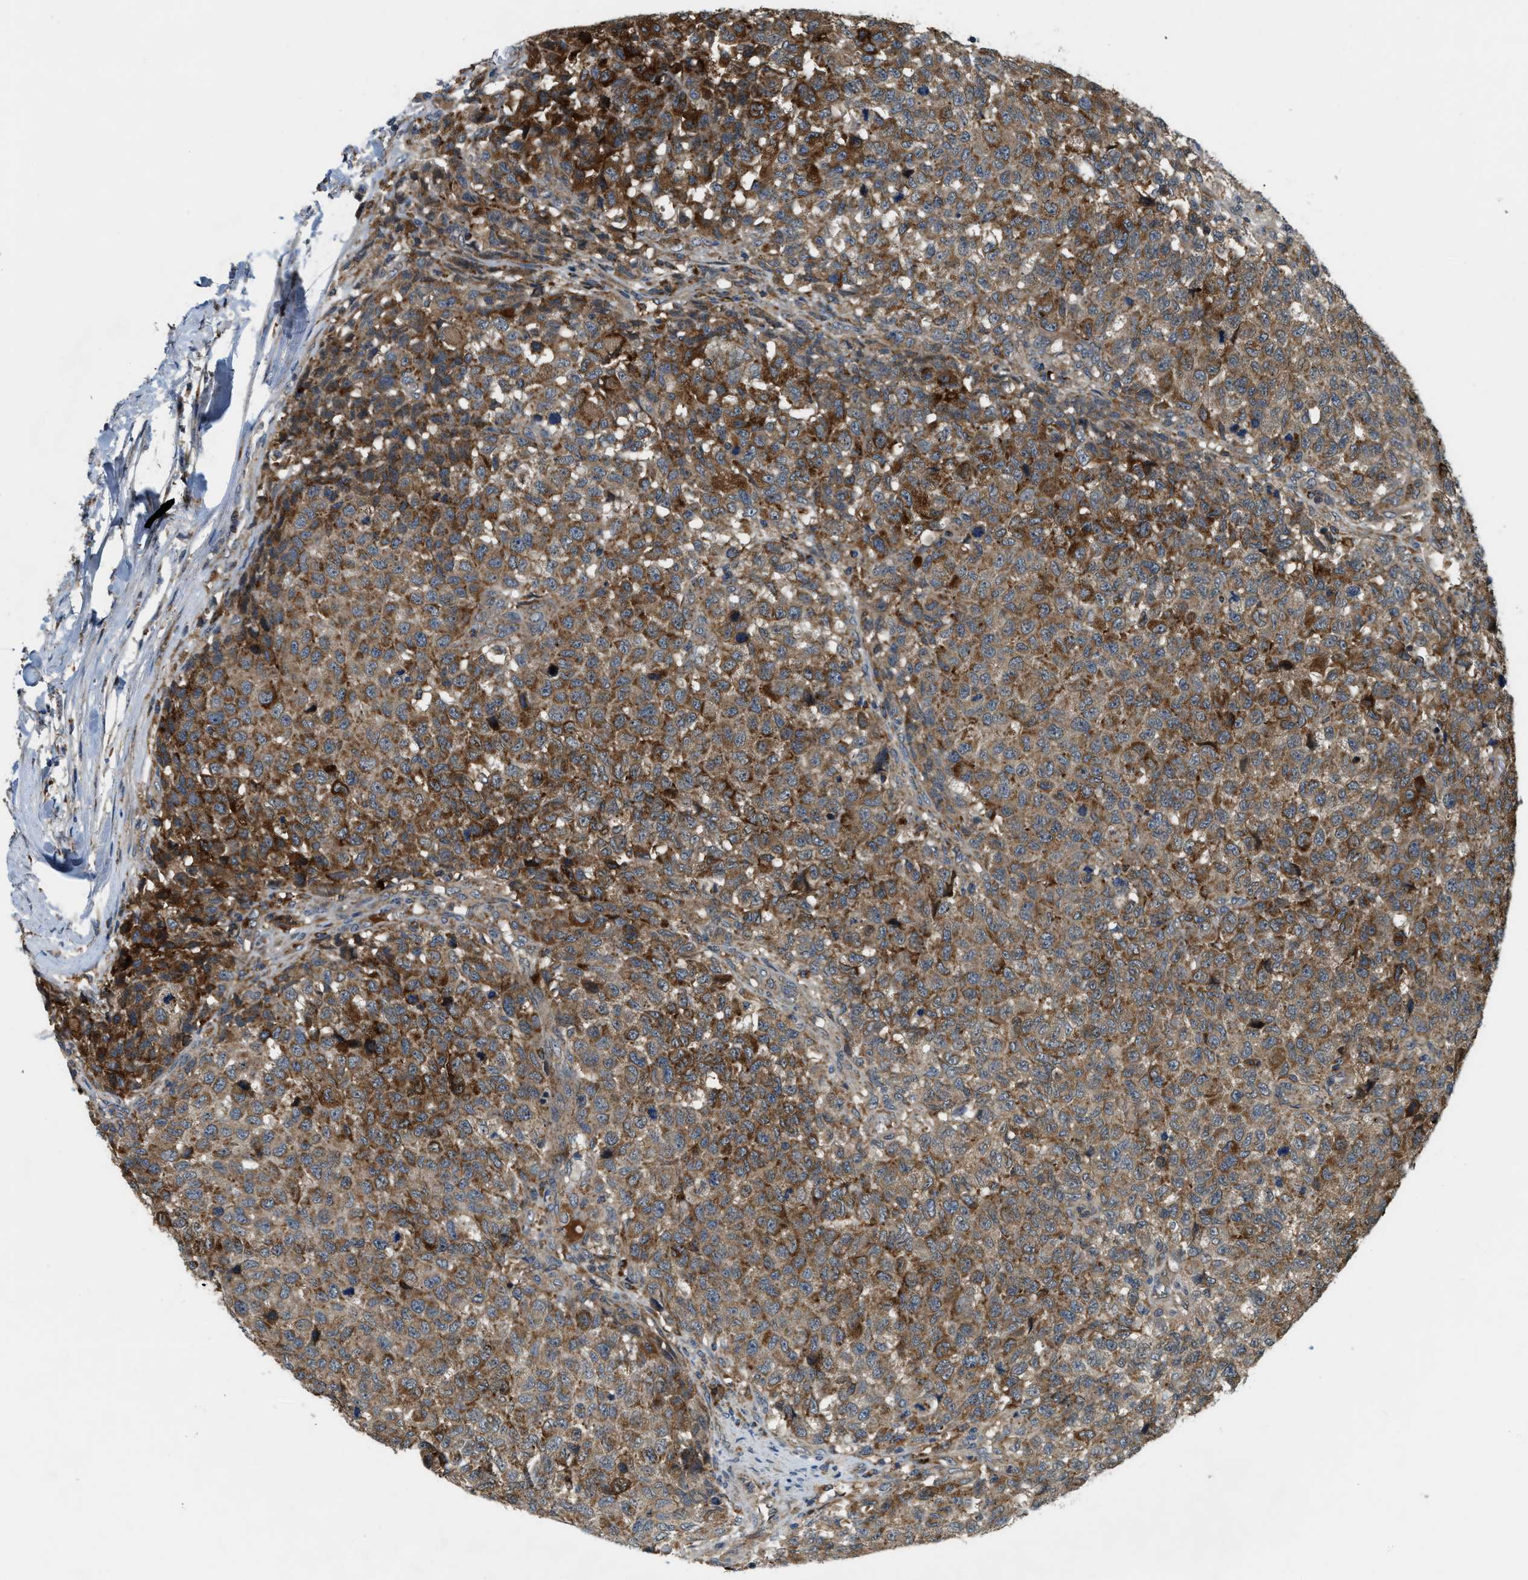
{"staining": {"intensity": "moderate", "quantity": ">75%", "location": "cytoplasmic/membranous"}, "tissue": "testis cancer", "cell_type": "Tumor cells", "image_type": "cancer", "snomed": [{"axis": "morphology", "description": "Seminoma, NOS"}, {"axis": "topography", "description": "Testis"}], "caption": "The micrograph demonstrates staining of seminoma (testis), revealing moderate cytoplasmic/membranous protein expression (brown color) within tumor cells.", "gene": "STARD3NL", "patient": {"sex": "male", "age": 59}}